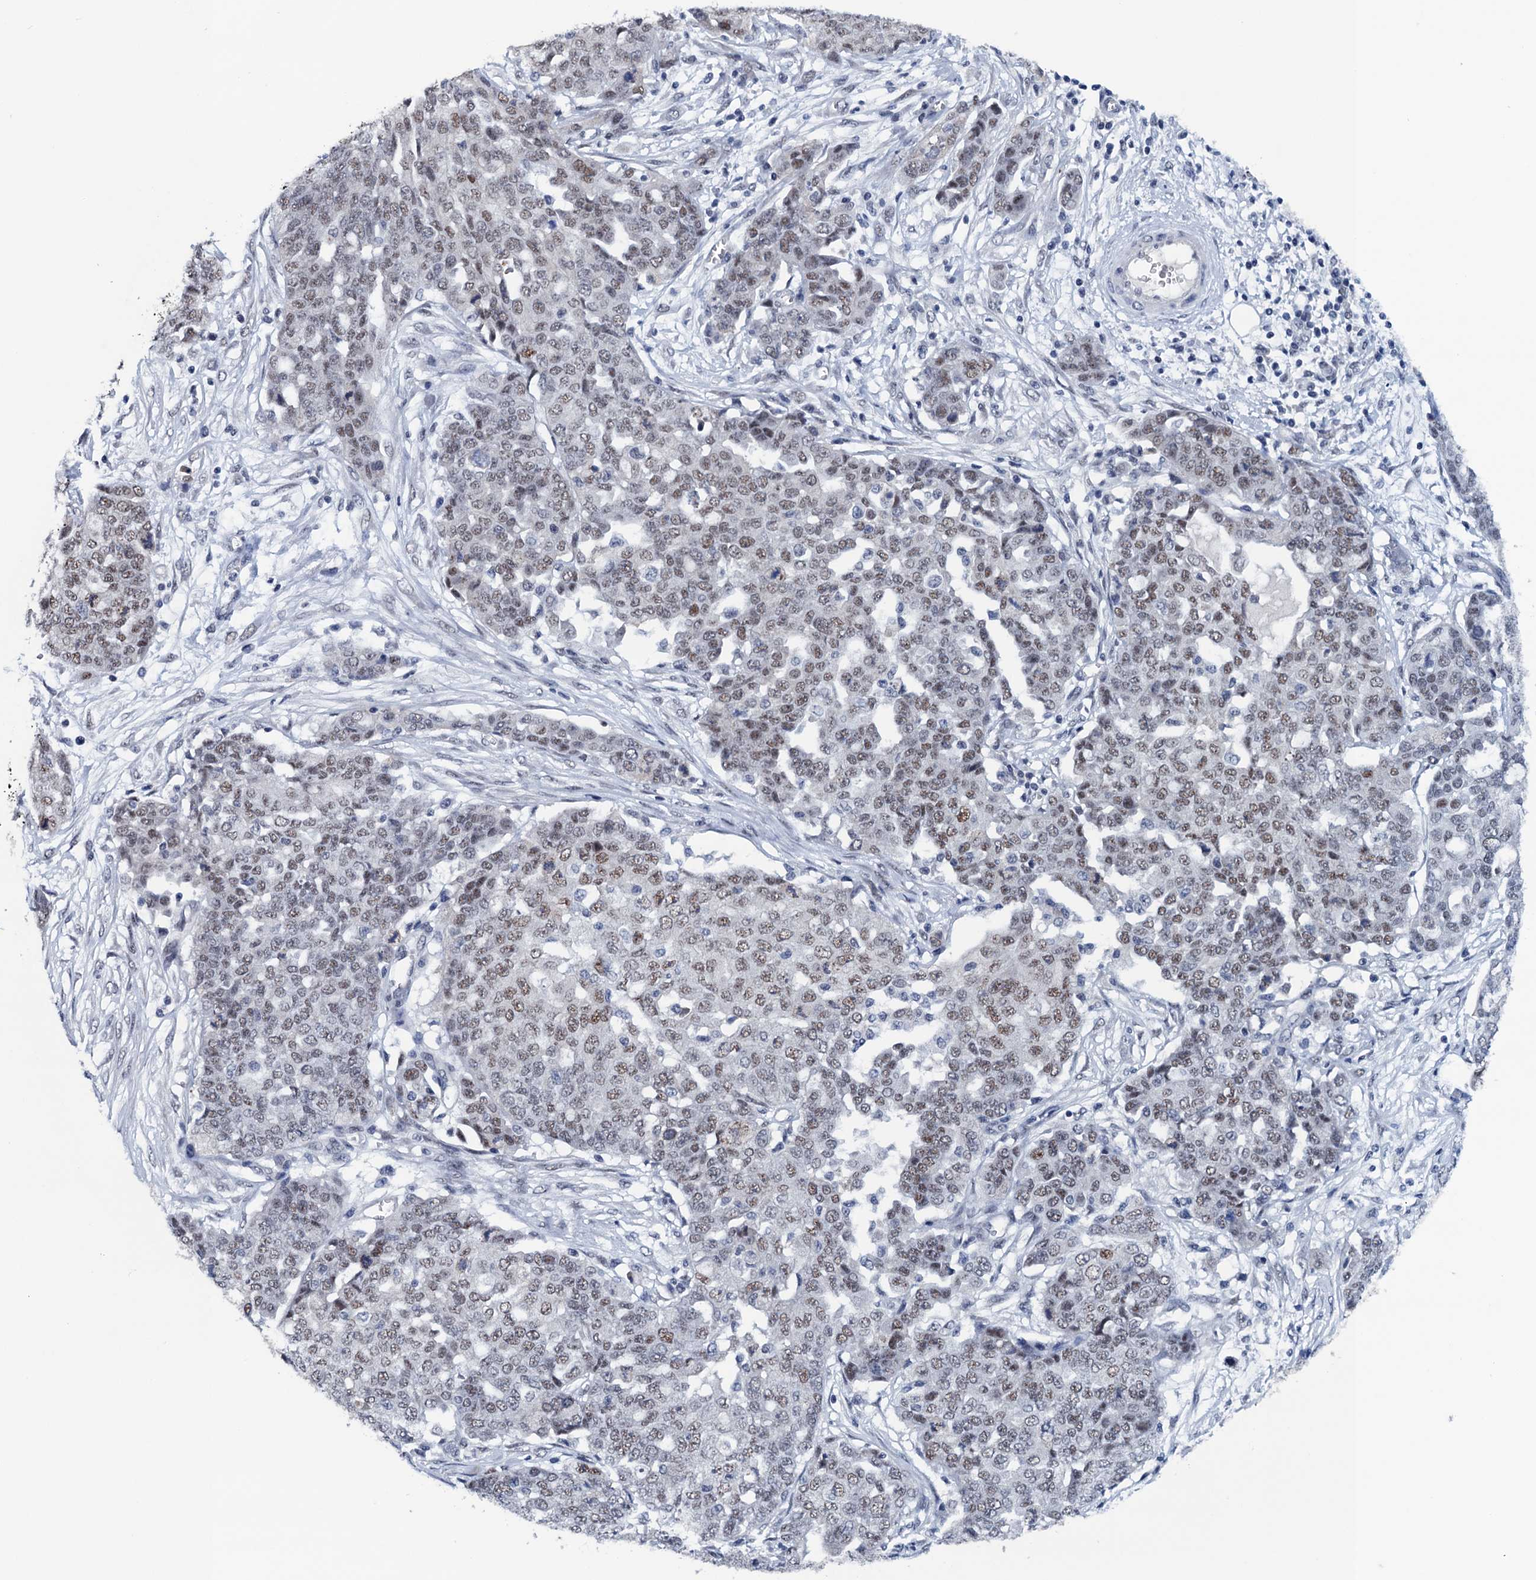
{"staining": {"intensity": "weak", "quantity": ">75%", "location": "nuclear"}, "tissue": "ovarian cancer", "cell_type": "Tumor cells", "image_type": "cancer", "snomed": [{"axis": "morphology", "description": "Cystadenocarcinoma, serous, NOS"}, {"axis": "topography", "description": "Soft tissue"}, {"axis": "topography", "description": "Ovary"}], "caption": "An immunohistochemistry (IHC) micrograph of tumor tissue is shown. Protein staining in brown labels weak nuclear positivity in ovarian serous cystadenocarcinoma within tumor cells.", "gene": "FNBP4", "patient": {"sex": "female", "age": 57}}